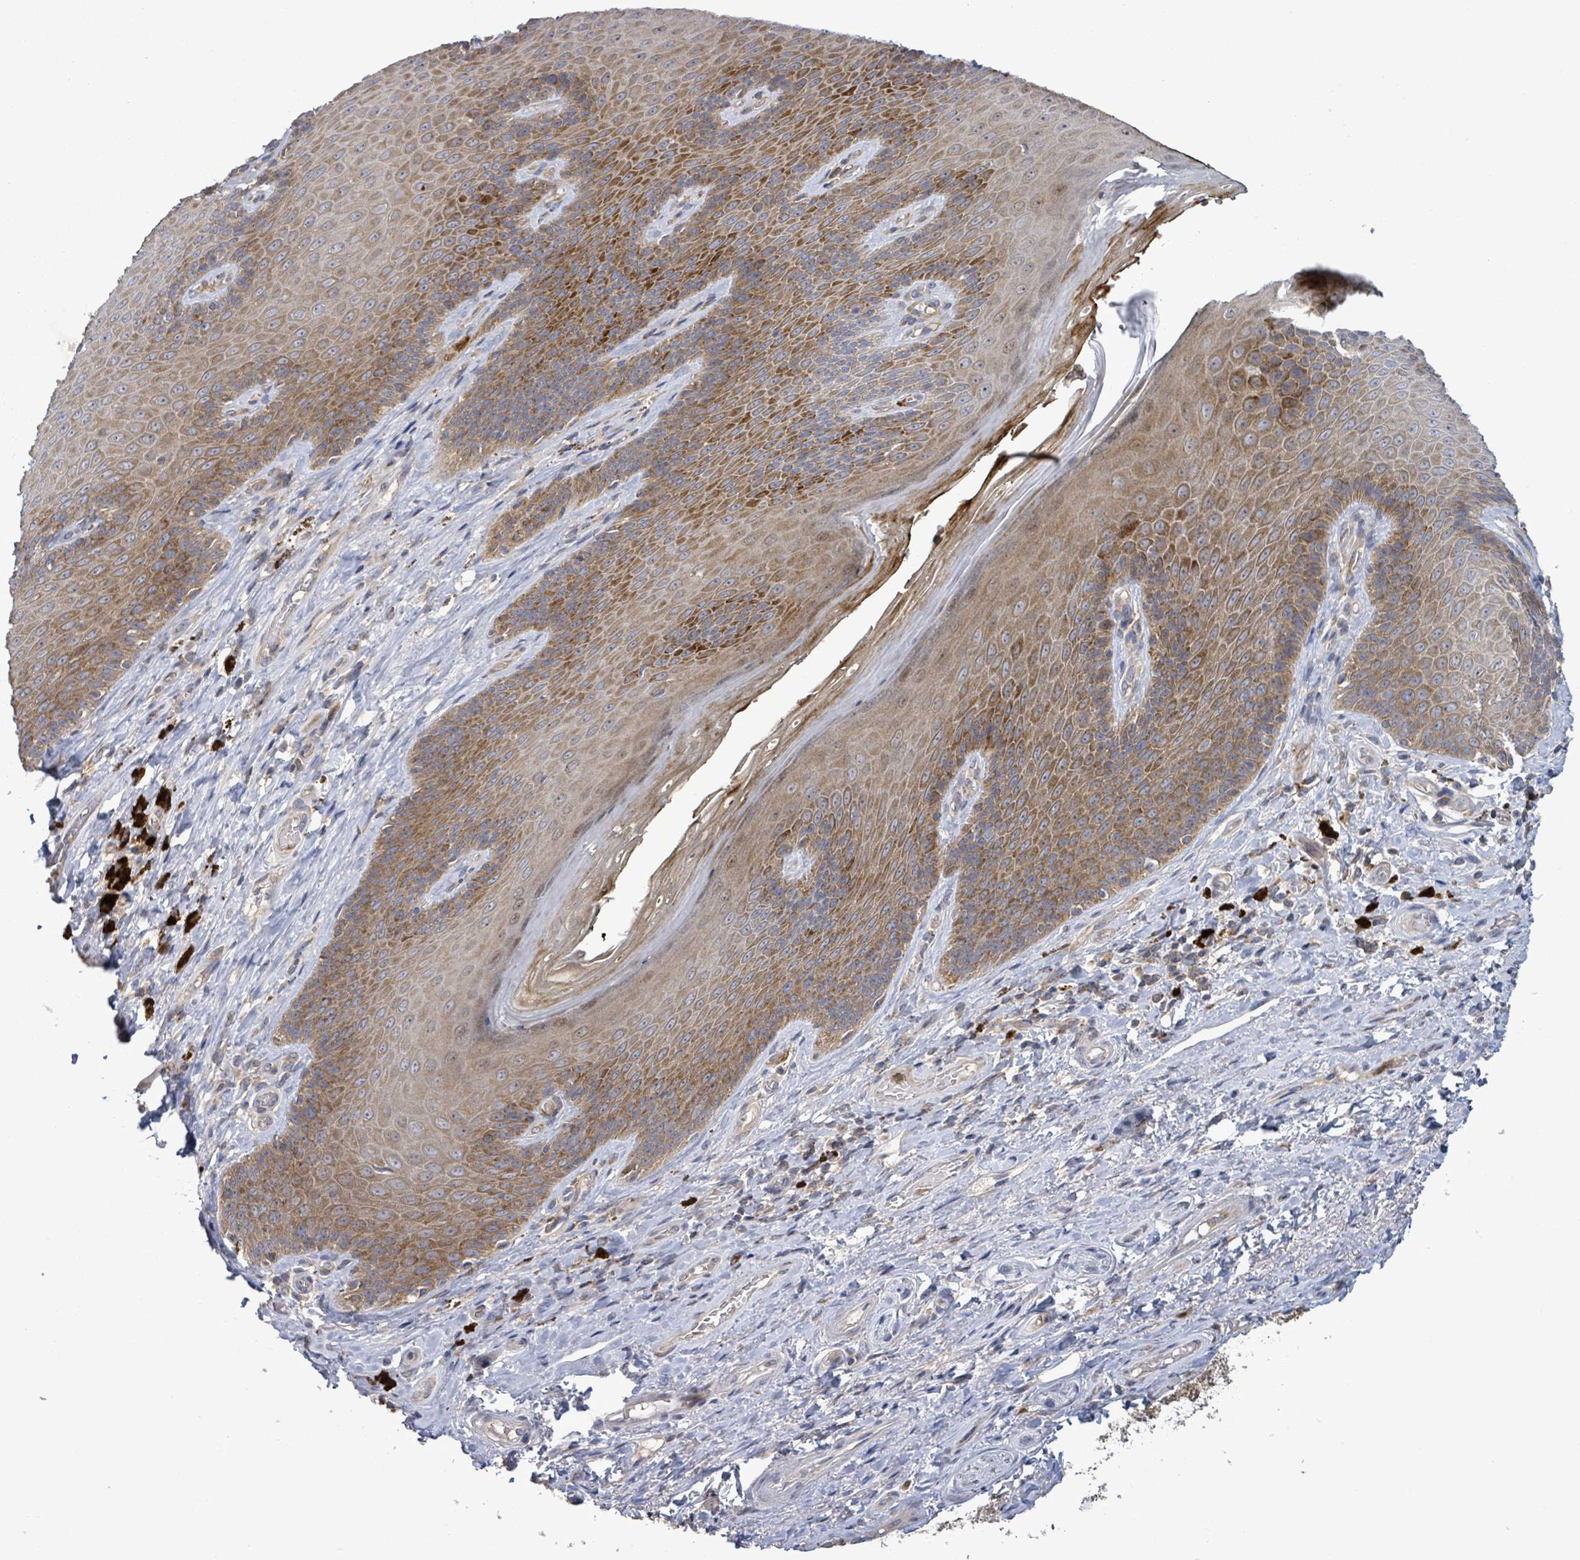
{"staining": {"intensity": "moderate", "quantity": ">75%", "location": "cytoplasmic/membranous,nuclear"}, "tissue": "skin", "cell_type": "Epidermal cells", "image_type": "normal", "snomed": [{"axis": "morphology", "description": "Normal tissue, NOS"}, {"axis": "topography", "description": "Anal"}, {"axis": "topography", "description": "Peripheral nerve tissue"}], "caption": "A photomicrograph of human skin stained for a protein reveals moderate cytoplasmic/membranous,nuclear brown staining in epidermal cells. (DAB IHC with brightfield microscopy, high magnification).", "gene": "SERPINE3", "patient": {"sex": "male", "age": 53}}